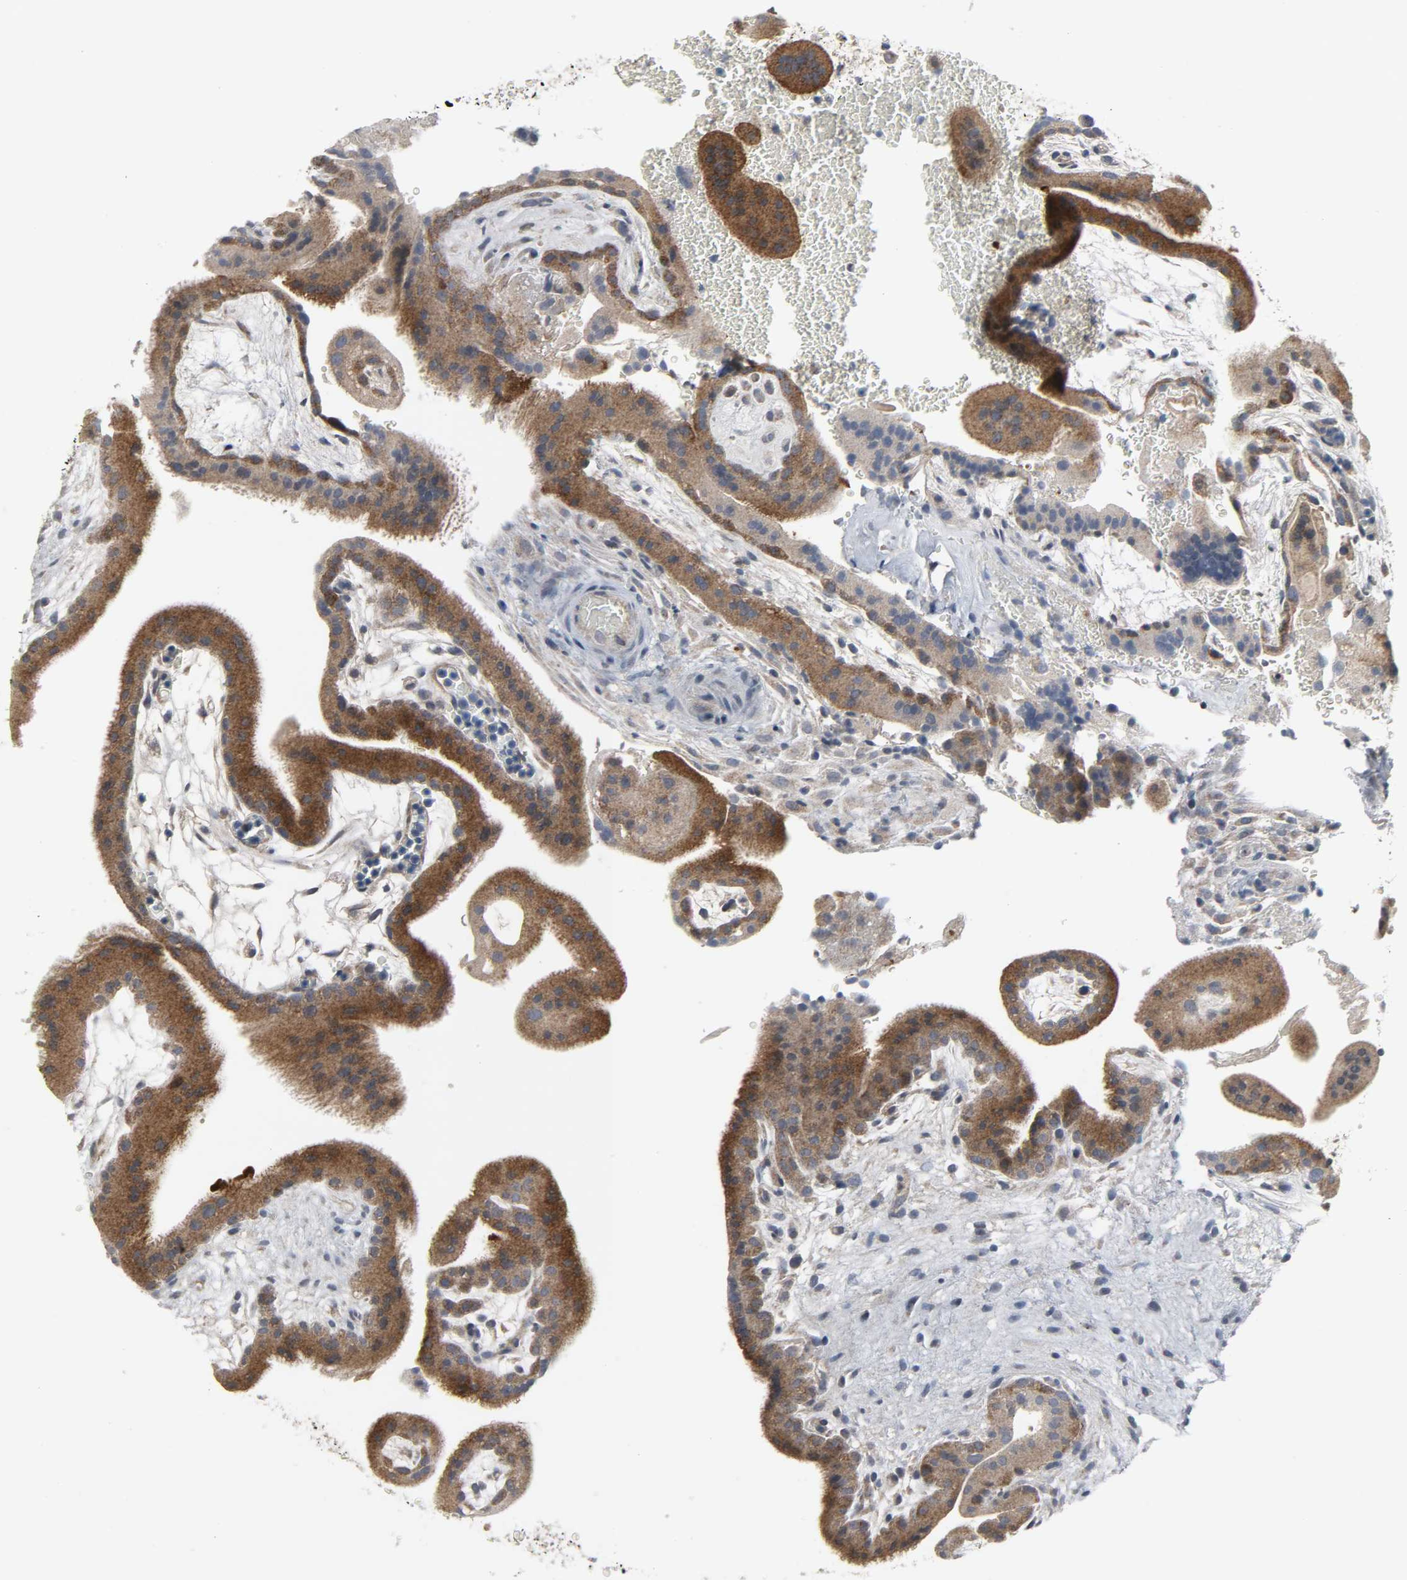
{"staining": {"intensity": "strong", "quantity": ">75%", "location": "cytoplasmic/membranous"}, "tissue": "placenta", "cell_type": "Trophoblastic cells", "image_type": "normal", "snomed": [{"axis": "morphology", "description": "Normal tissue, NOS"}, {"axis": "topography", "description": "Placenta"}], "caption": "Protein staining of unremarkable placenta reveals strong cytoplasmic/membranous staining in approximately >75% of trophoblastic cells. (Stains: DAB in brown, nuclei in blue, Microscopy: brightfield microscopy at high magnification).", "gene": "CLIP1", "patient": {"sex": "female", "age": 19}}